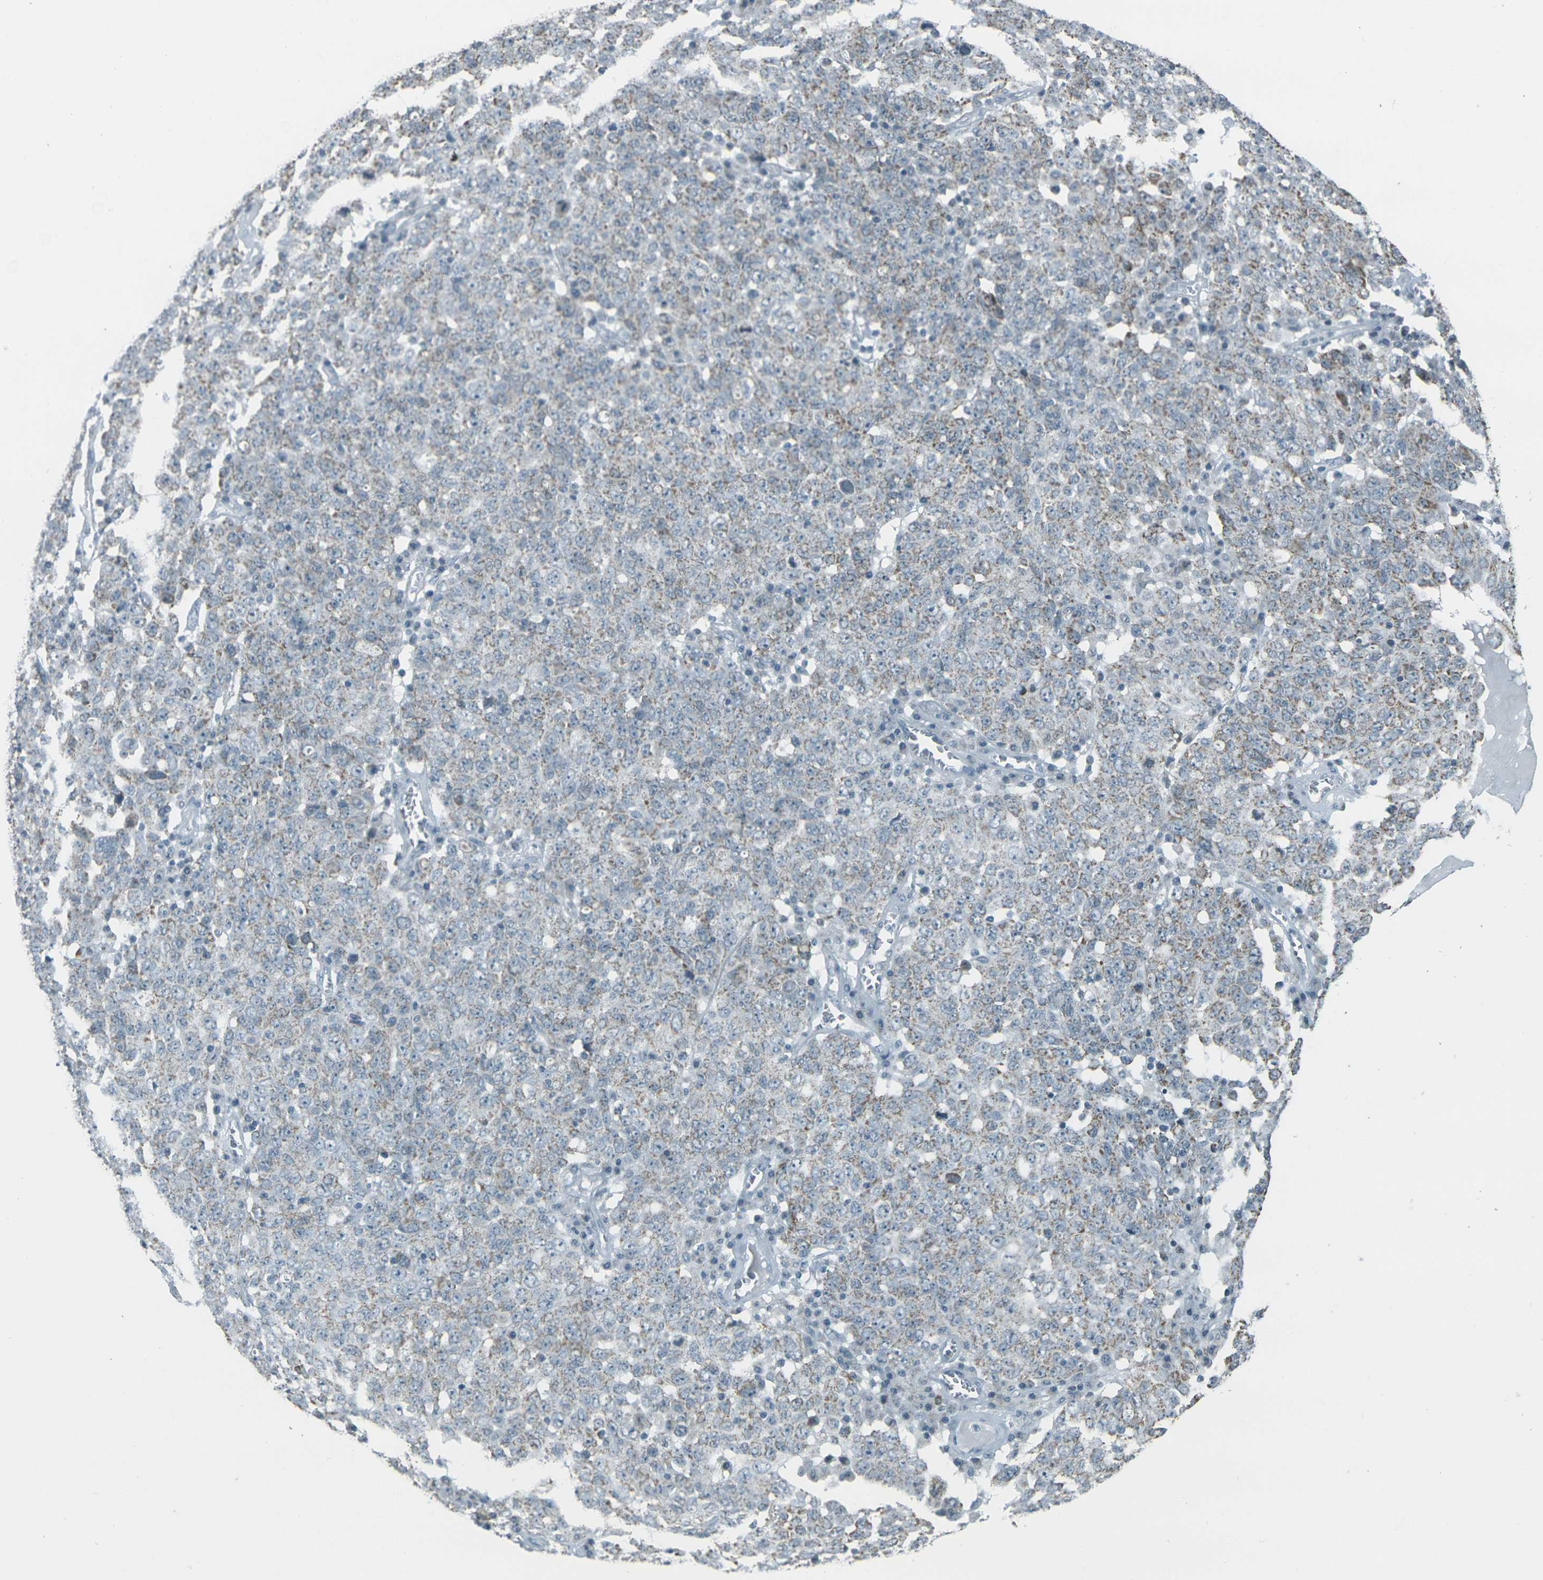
{"staining": {"intensity": "moderate", "quantity": ">75%", "location": "cytoplasmic/membranous"}, "tissue": "ovarian cancer", "cell_type": "Tumor cells", "image_type": "cancer", "snomed": [{"axis": "morphology", "description": "Carcinoma, endometroid"}, {"axis": "topography", "description": "Ovary"}], "caption": "Human ovarian endometroid carcinoma stained for a protein (brown) exhibits moderate cytoplasmic/membranous positive positivity in approximately >75% of tumor cells.", "gene": "H2BC1", "patient": {"sex": "female", "age": 62}}